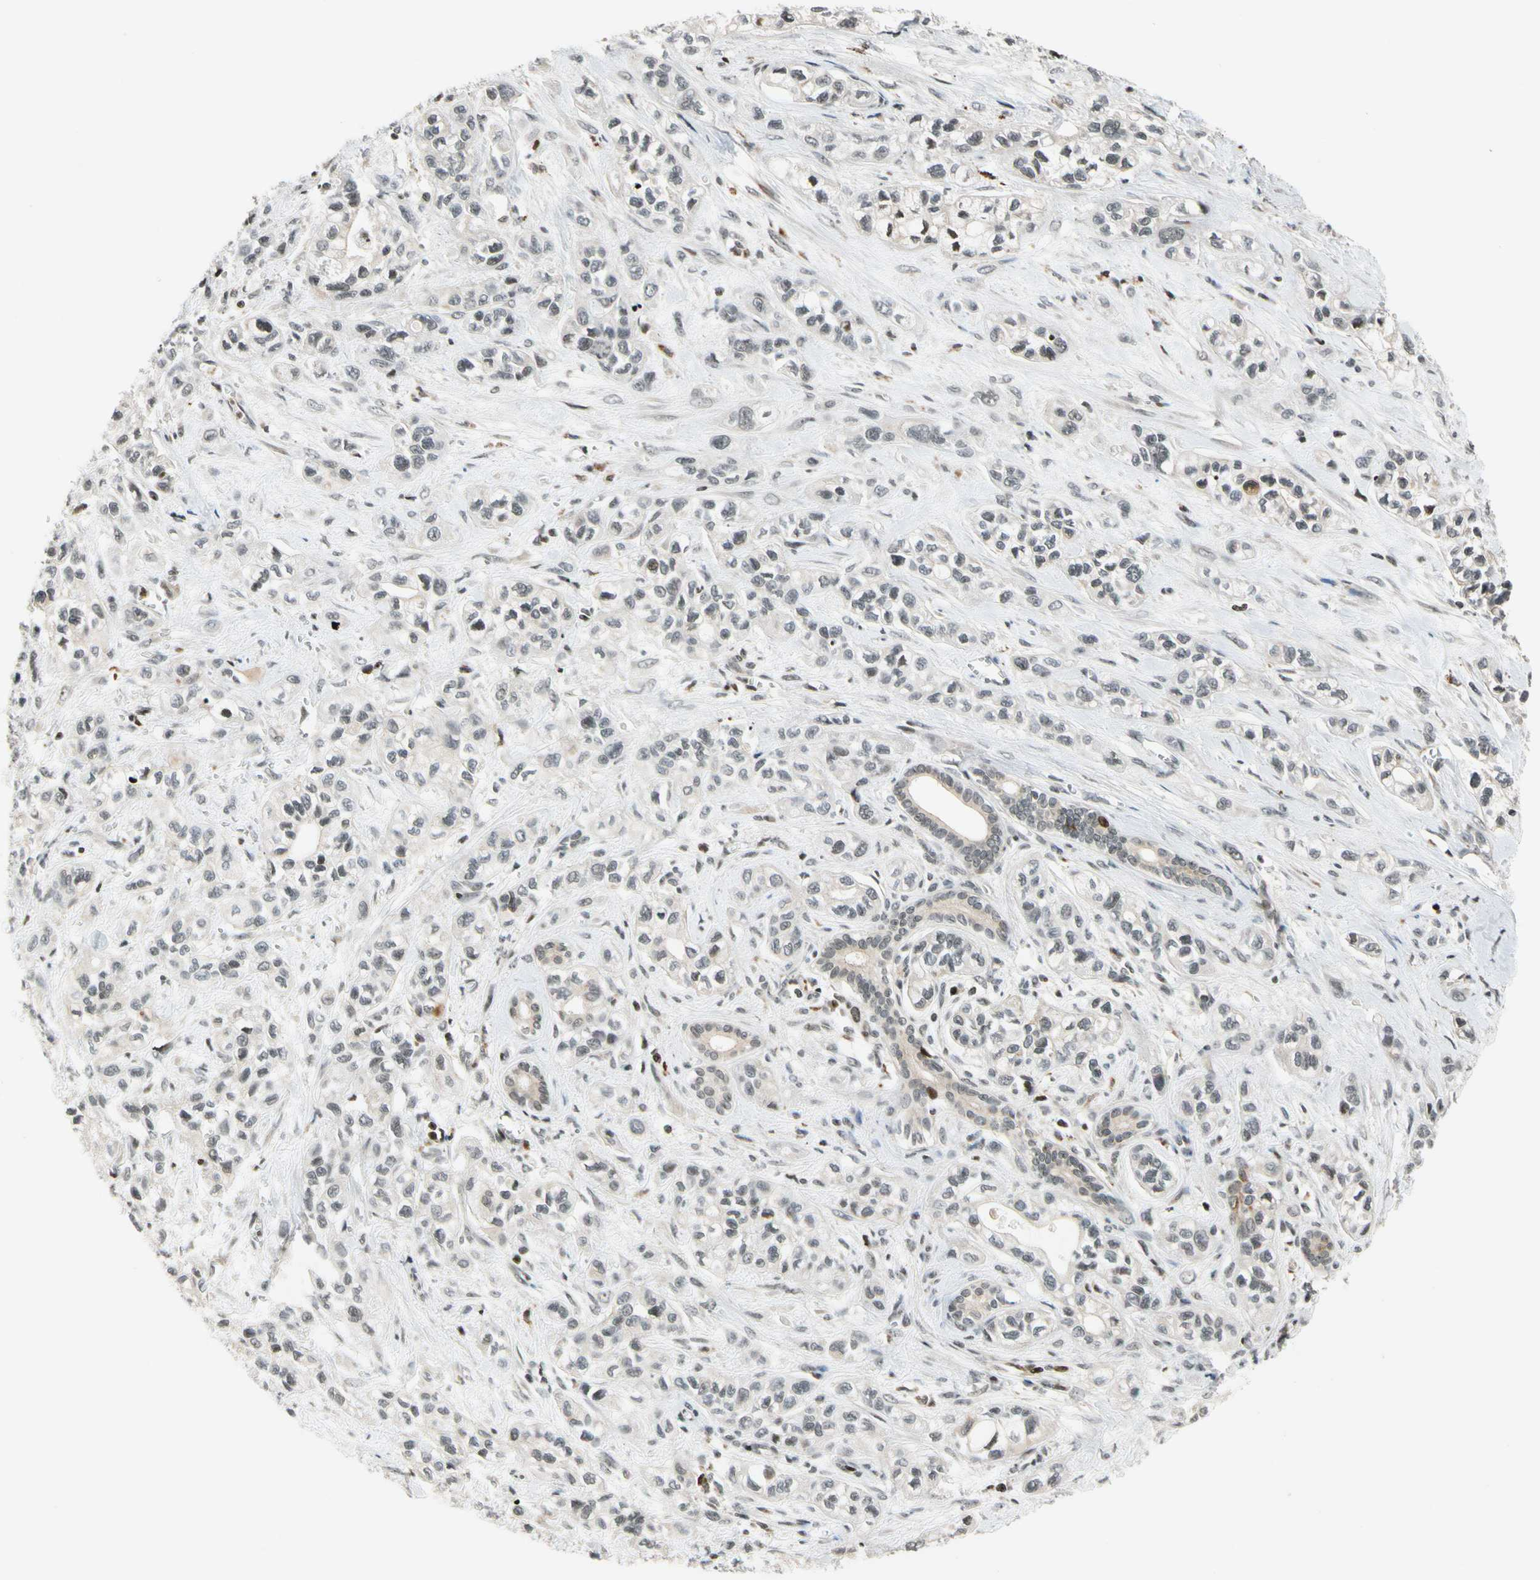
{"staining": {"intensity": "weak", "quantity": ">75%", "location": "cytoplasmic/membranous,nuclear"}, "tissue": "pancreatic cancer", "cell_type": "Tumor cells", "image_type": "cancer", "snomed": [{"axis": "morphology", "description": "Adenocarcinoma, NOS"}, {"axis": "topography", "description": "Pancreas"}], "caption": "Protein staining exhibits weak cytoplasmic/membranous and nuclear expression in approximately >75% of tumor cells in pancreatic adenocarcinoma.", "gene": "CDK7", "patient": {"sex": "male", "age": 74}}